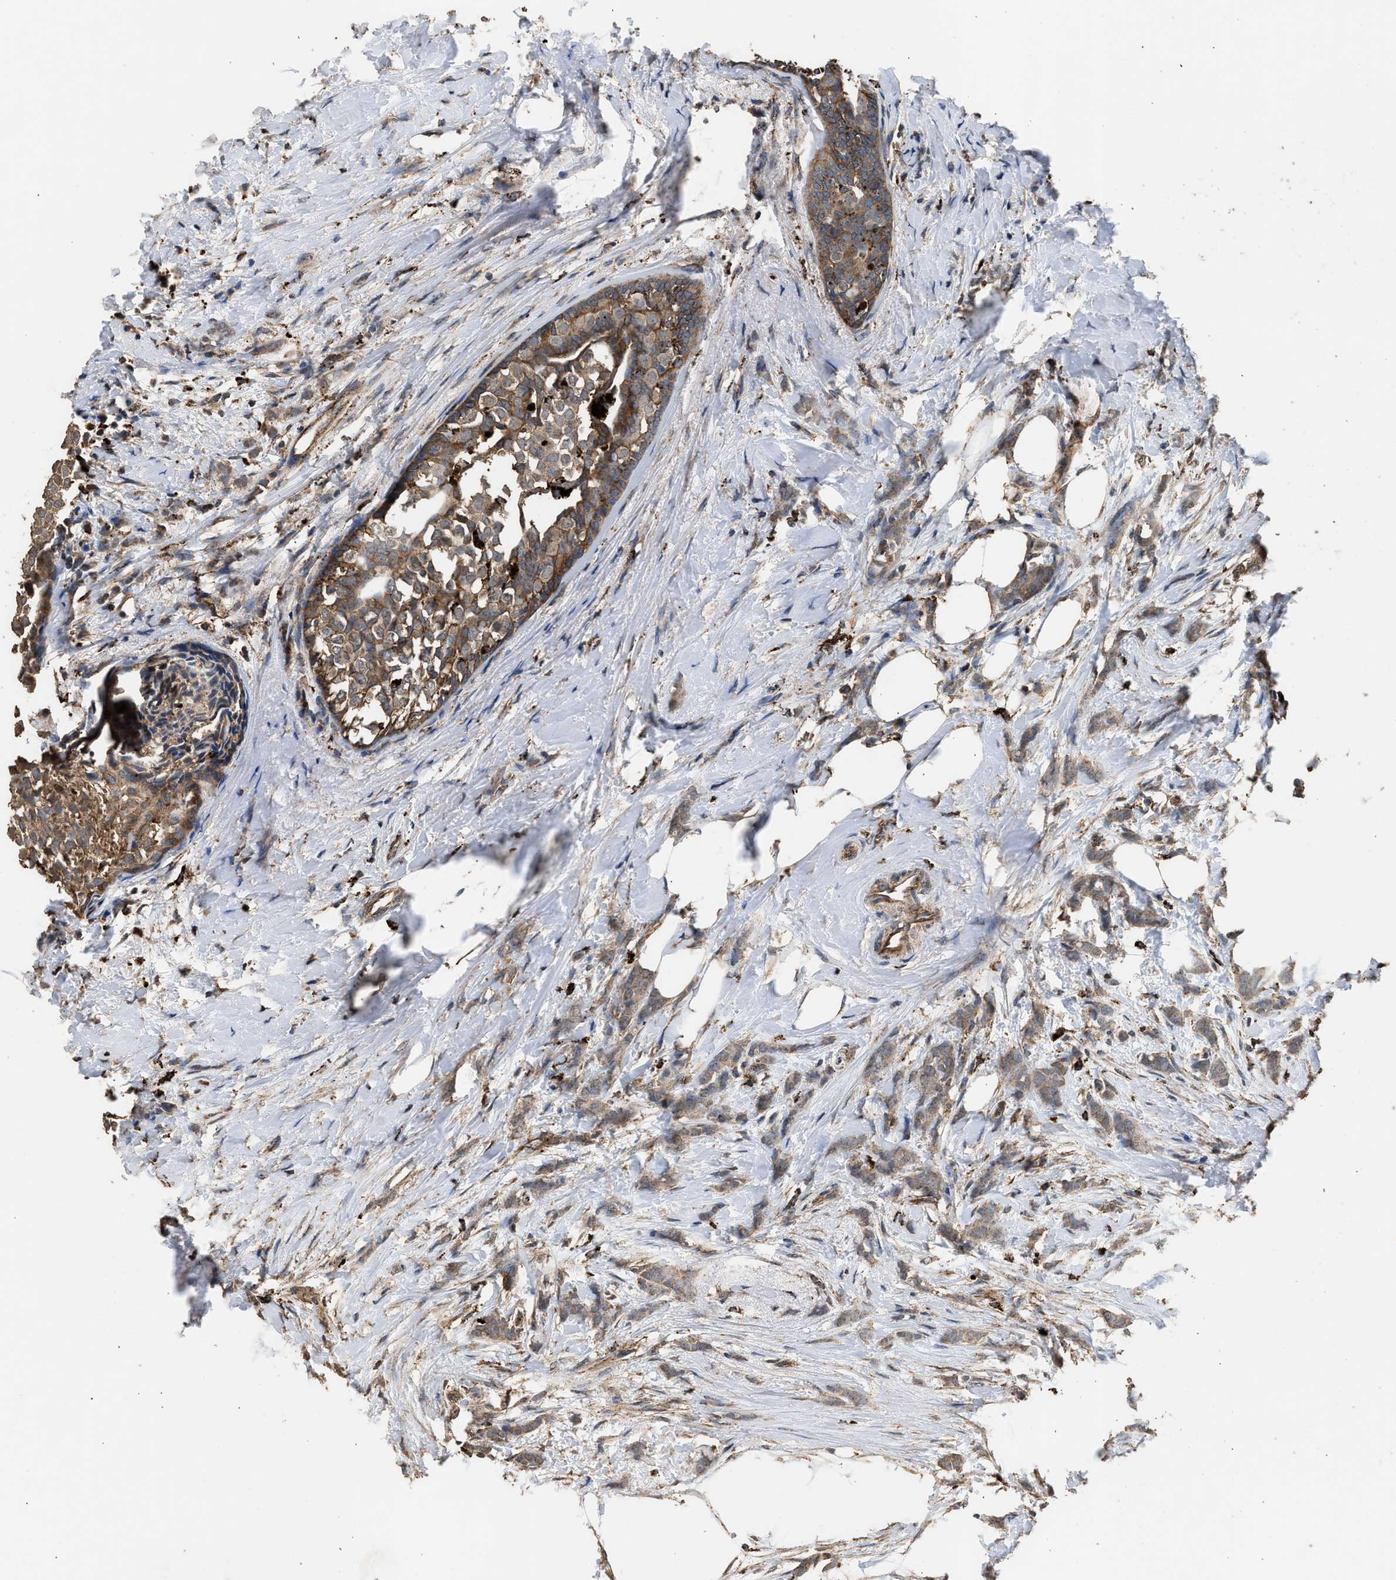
{"staining": {"intensity": "moderate", "quantity": ">75%", "location": "cytoplasmic/membranous"}, "tissue": "breast cancer", "cell_type": "Tumor cells", "image_type": "cancer", "snomed": [{"axis": "morphology", "description": "Lobular carcinoma, in situ"}, {"axis": "morphology", "description": "Lobular carcinoma"}, {"axis": "topography", "description": "Breast"}], "caption": "The micrograph exhibits staining of lobular carcinoma in situ (breast), revealing moderate cytoplasmic/membranous protein positivity (brown color) within tumor cells. (DAB (3,3'-diaminobenzidine) IHC, brown staining for protein, blue staining for nuclei).", "gene": "CTSV", "patient": {"sex": "female", "age": 41}}